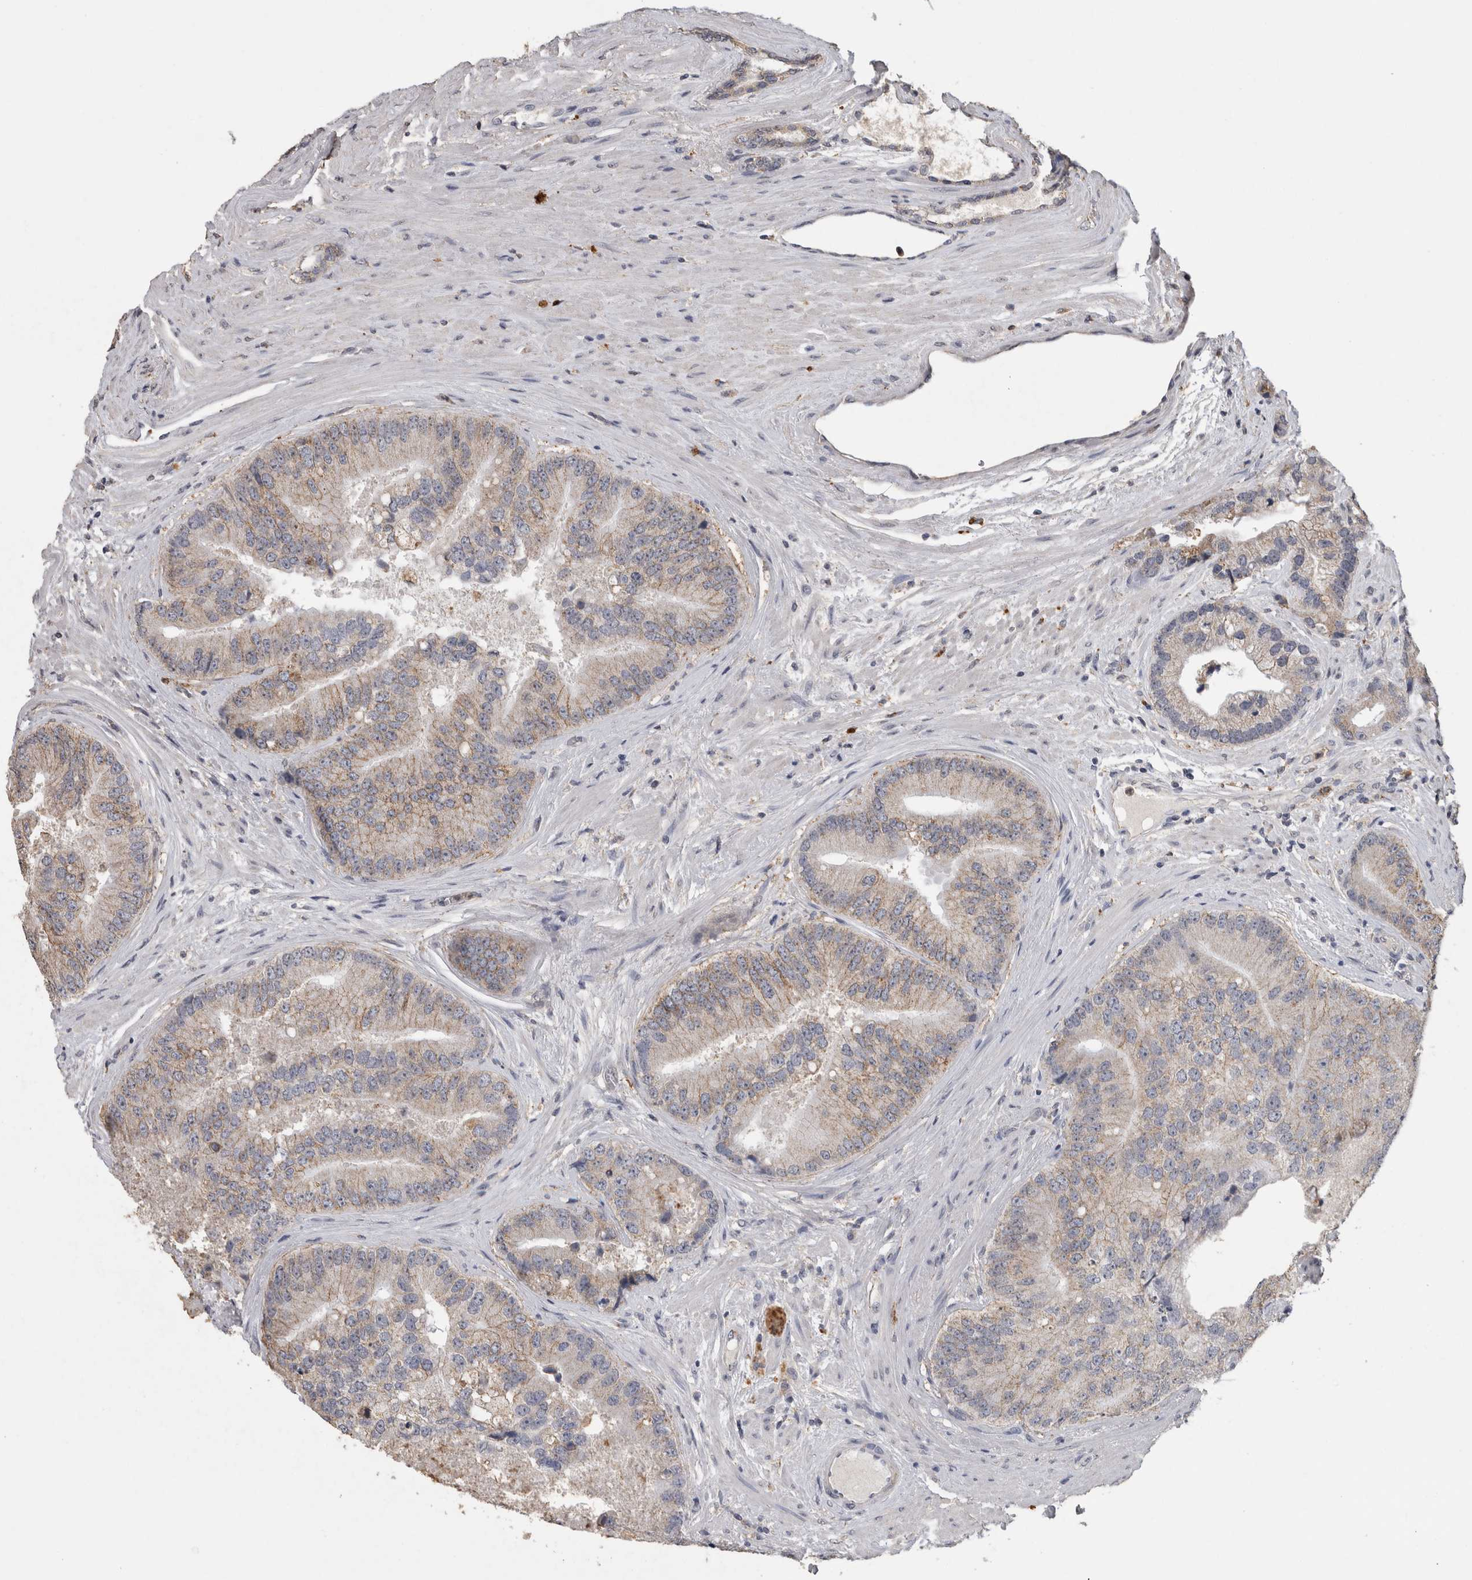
{"staining": {"intensity": "weak", "quantity": ">75%", "location": "cytoplasmic/membranous"}, "tissue": "prostate cancer", "cell_type": "Tumor cells", "image_type": "cancer", "snomed": [{"axis": "morphology", "description": "Adenocarcinoma, High grade"}, {"axis": "topography", "description": "Prostate"}], "caption": "Weak cytoplasmic/membranous staining is appreciated in approximately >75% of tumor cells in prostate high-grade adenocarcinoma.", "gene": "CNTFR", "patient": {"sex": "male", "age": 70}}